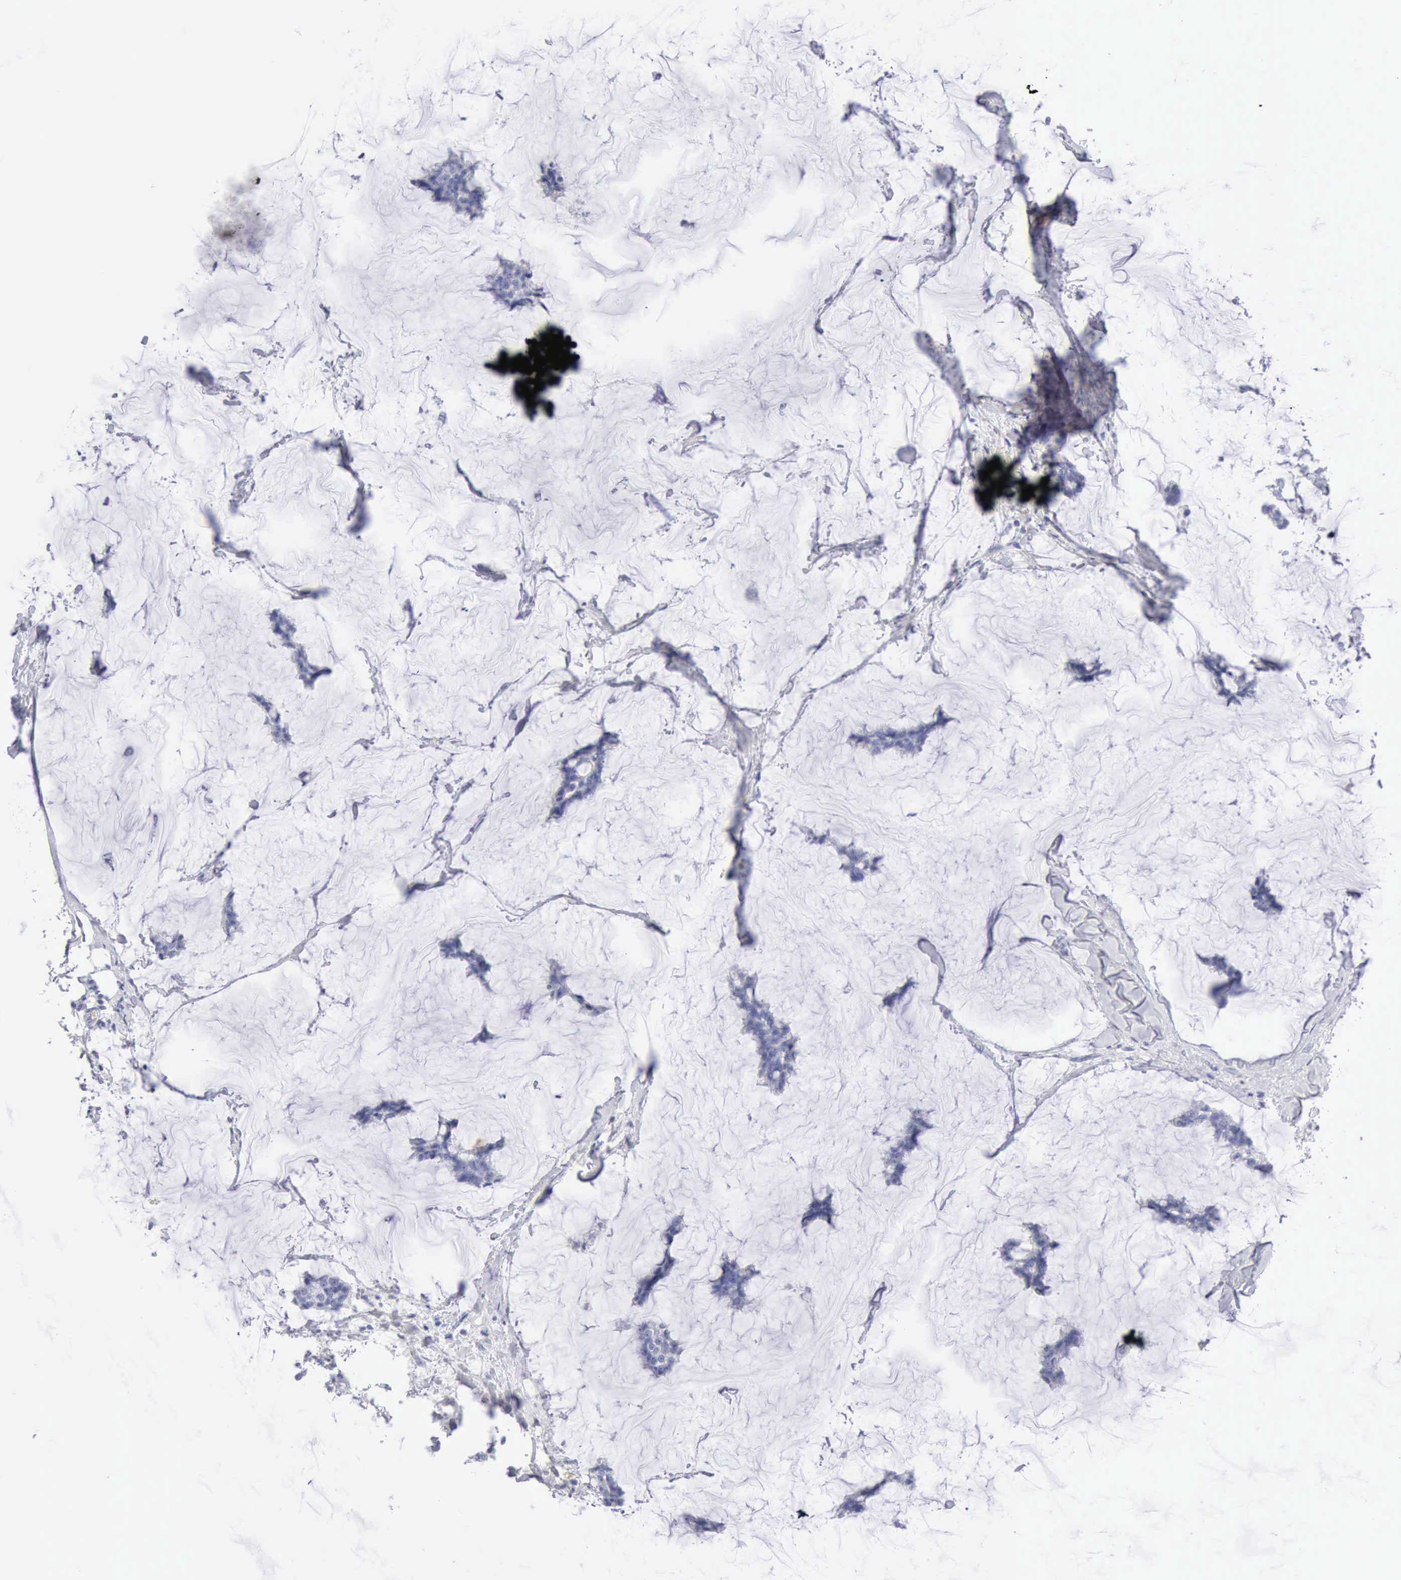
{"staining": {"intensity": "negative", "quantity": "none", "location": "none"}, "tissue": "breast cancer", "cell_type": "Tumor cells", "image_type": "cancer", "snomed": [{"axis": "morphology", "description": "Duct carcinoma"}, {"axis": "topography", "description": "Breast"}], "caption": "Immunohistochemistry of breast cancer displays no positivity in tumor cells. (IHC, brightfield microscopy, high magnification).", "gene": "KRT5", "patient": {"sex": "female", "age": 93}}